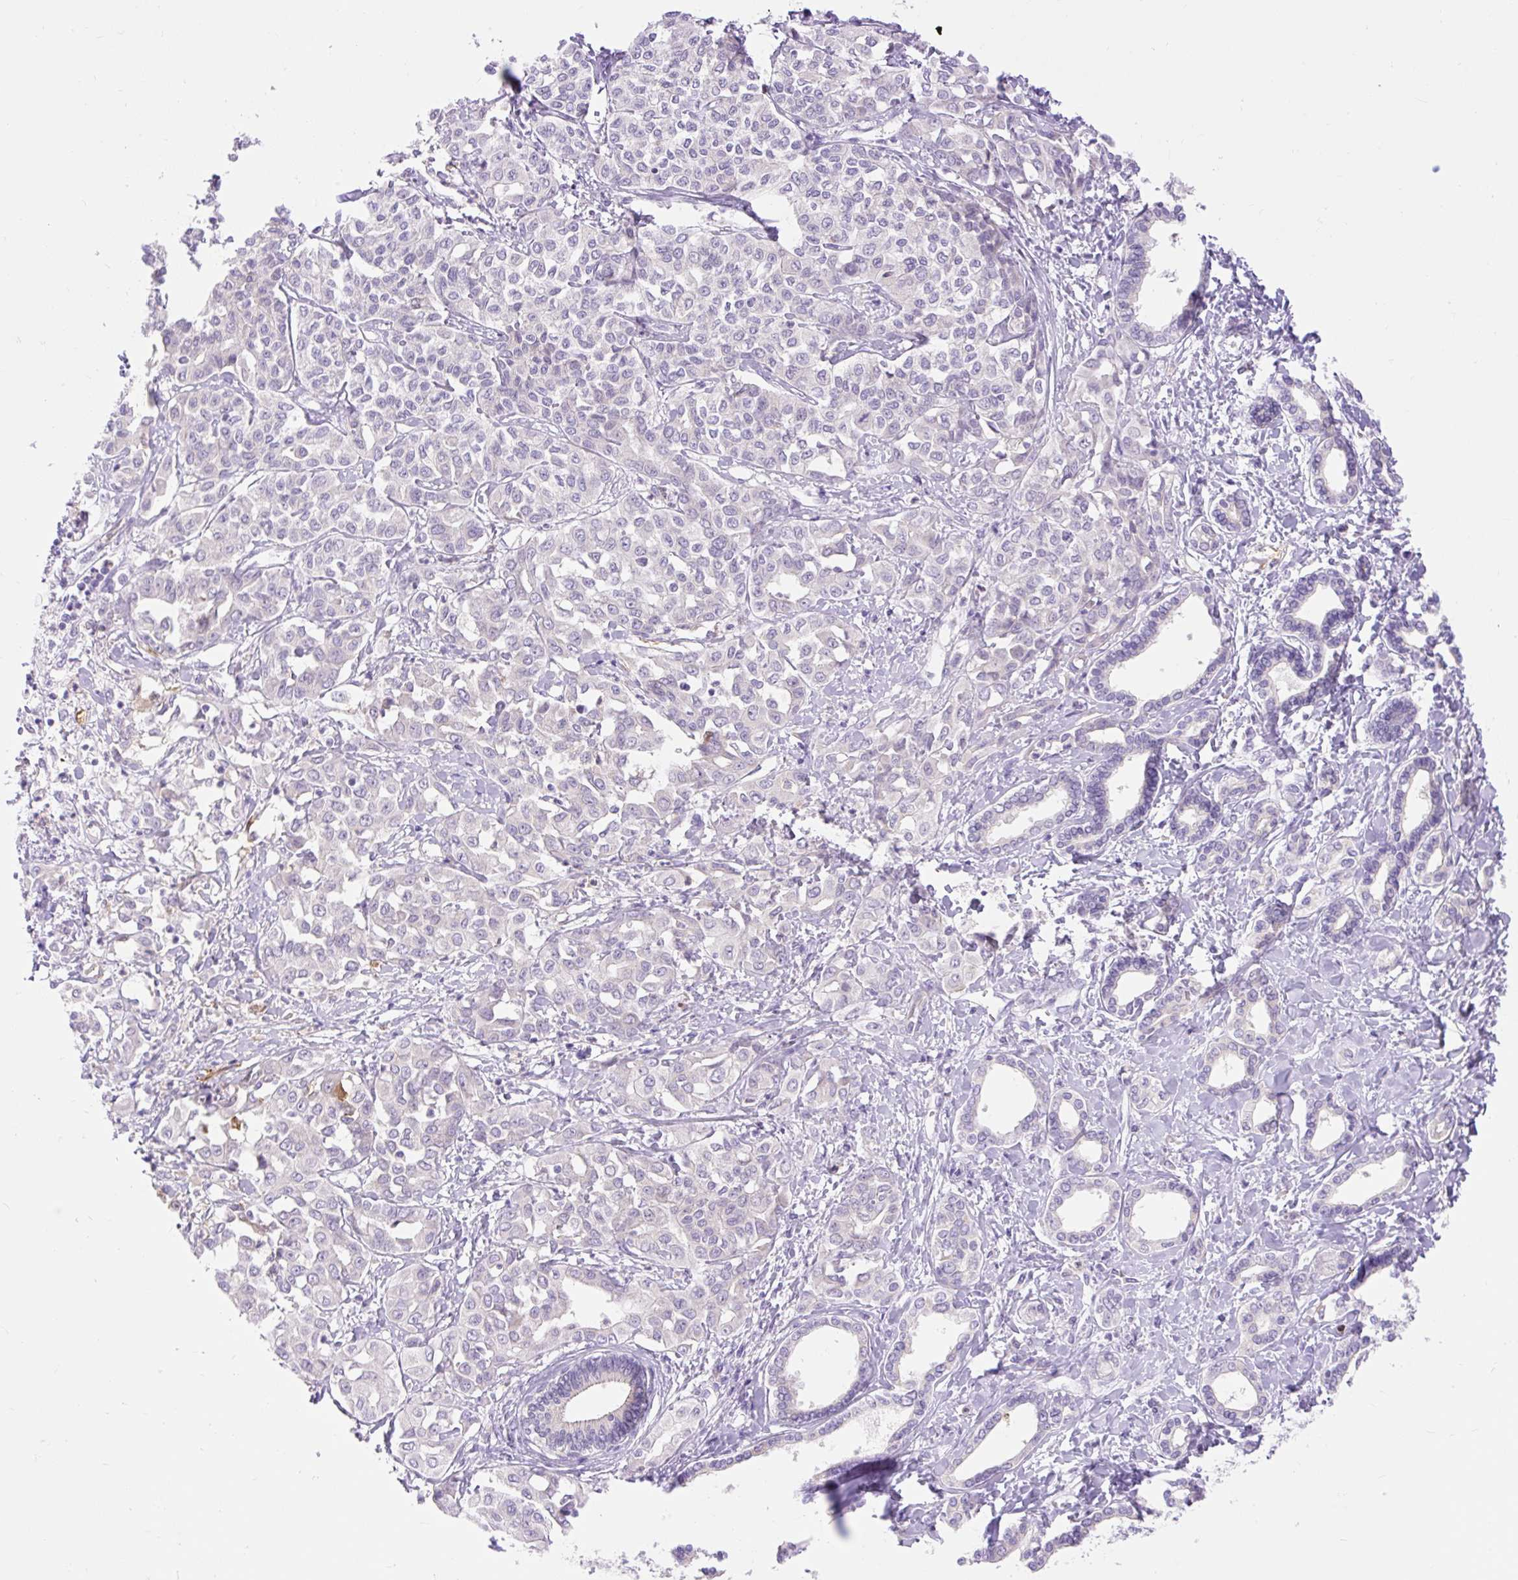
{"staining": {"intensity": "negative", "quantity": "none", "location": "none"}, "tissue": "liver cancer", "cell_type": "Tumor cells", "image_type": "cancer", "snomed": [{"axis": "morphology", "description": "Cholangiocarcinoma"}, {"axis": "topography", "description": "Liver"}], "caption": "This histopathology image is of cholangiocarcinoma (liver) stained with immunohistochemistry to label a protein in brown with the nuclei are counter-stained blue. There is no positivity in tumor cells.", "gene": "SLC25A40", "patient": {"sex": "female", "age": 77}}